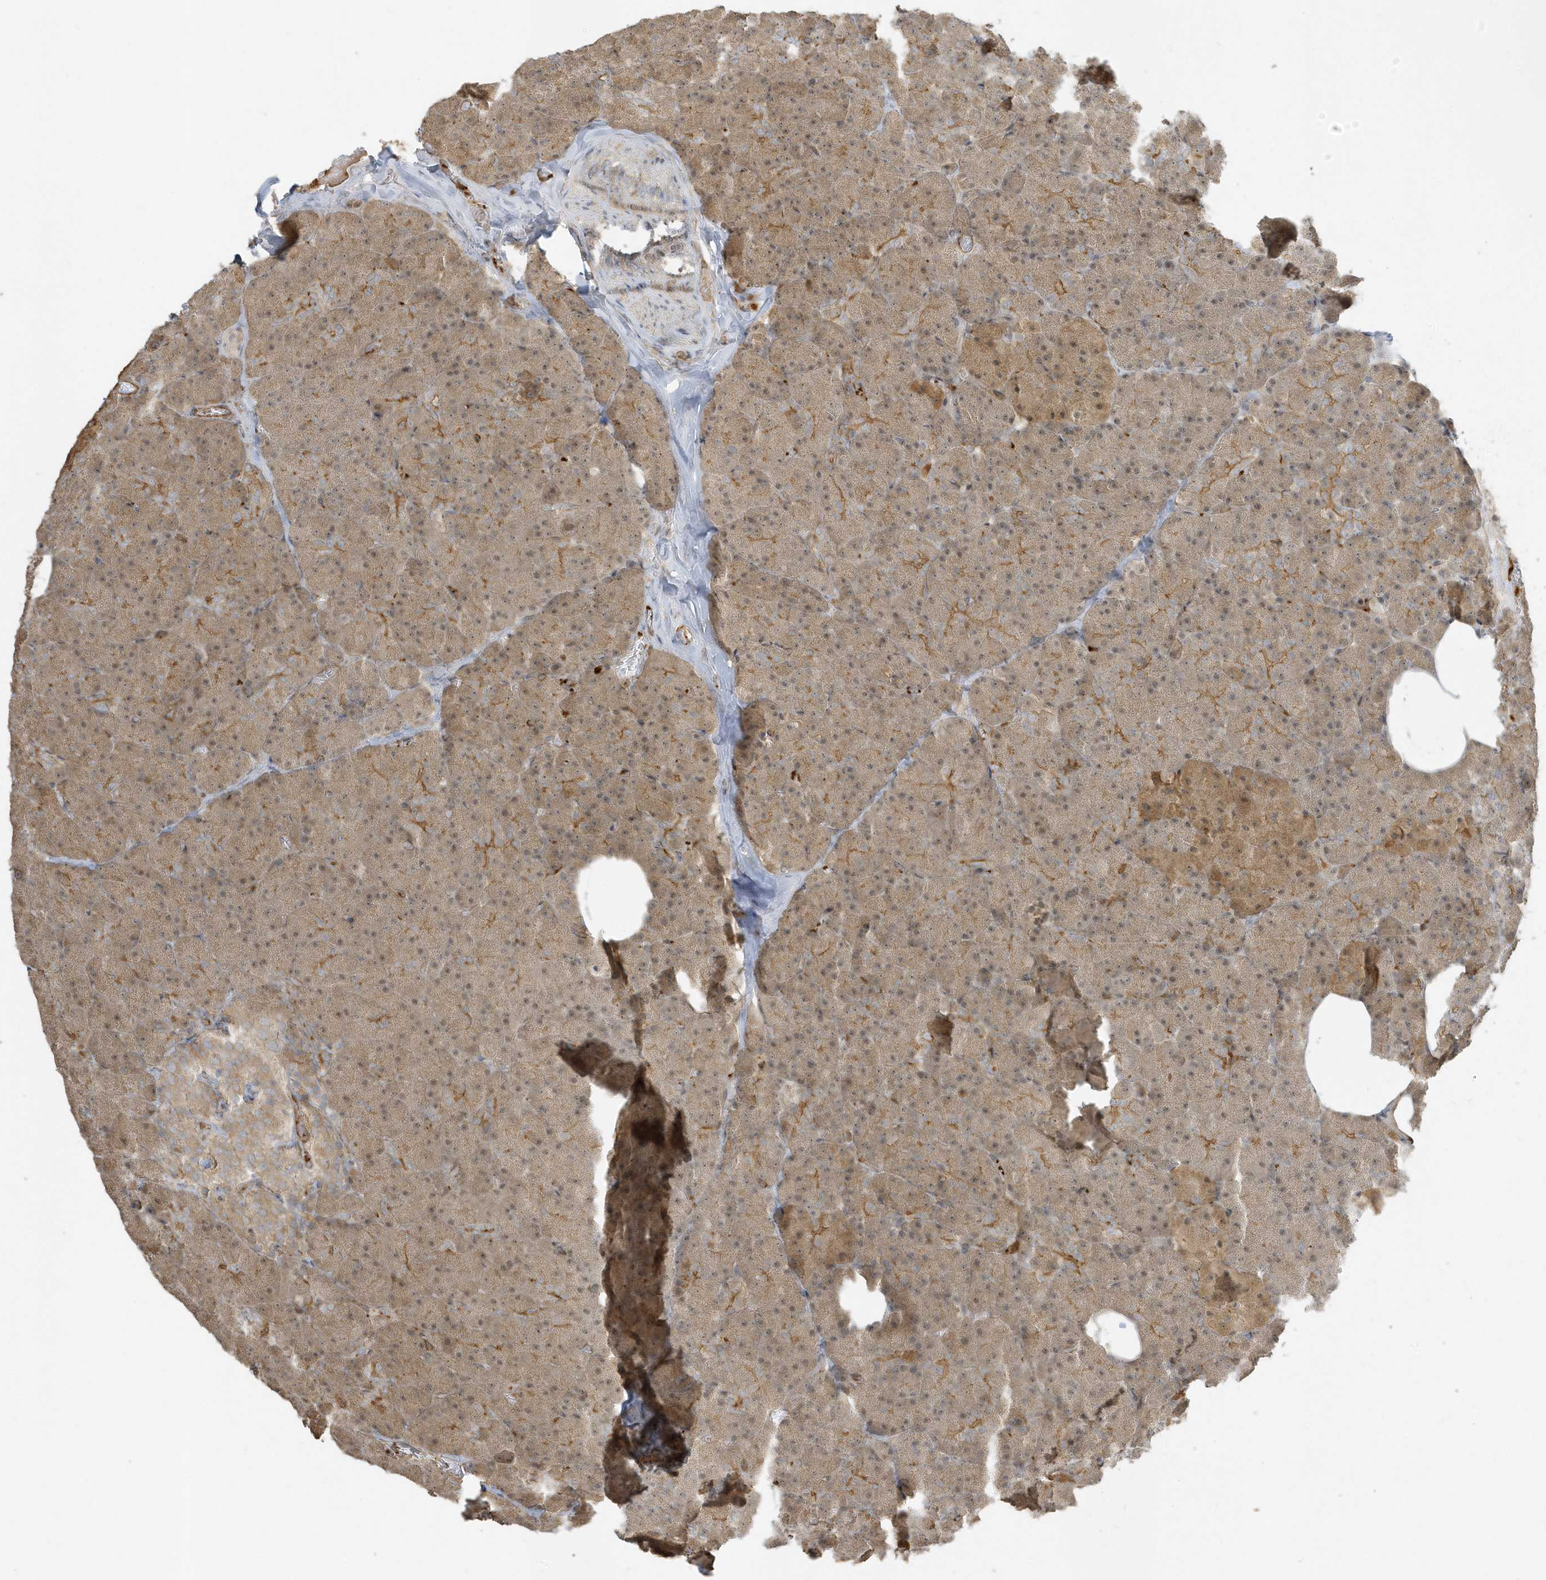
{"staining": {"intensity": "weak", "quantity": ">75%", "location": "cytoplasmic/membranous,nuclear"}, "tissue": "pancreas", "cell_type": "Exocrine glandular cells", "image_type": "normal", "snomed": [{"axis": "morphology", "description": "Normal tissue, NOS"}, {"axis": "morphology", "description": "Carcinoid, malignant, NOS"}, {"axis": "topography", "description": "Pancreas"}], "caption": "Pancreas stained with DAB (3,3'-diaminobenzidine) immunohistochemistry (IHC) displays low levels of weak cytoplasmic/membranous,nuclear expression in about >75% of exocrine glandular cells.", "gene": "ZBTB8A", "patient": {"sex": "female", "age": 35}}